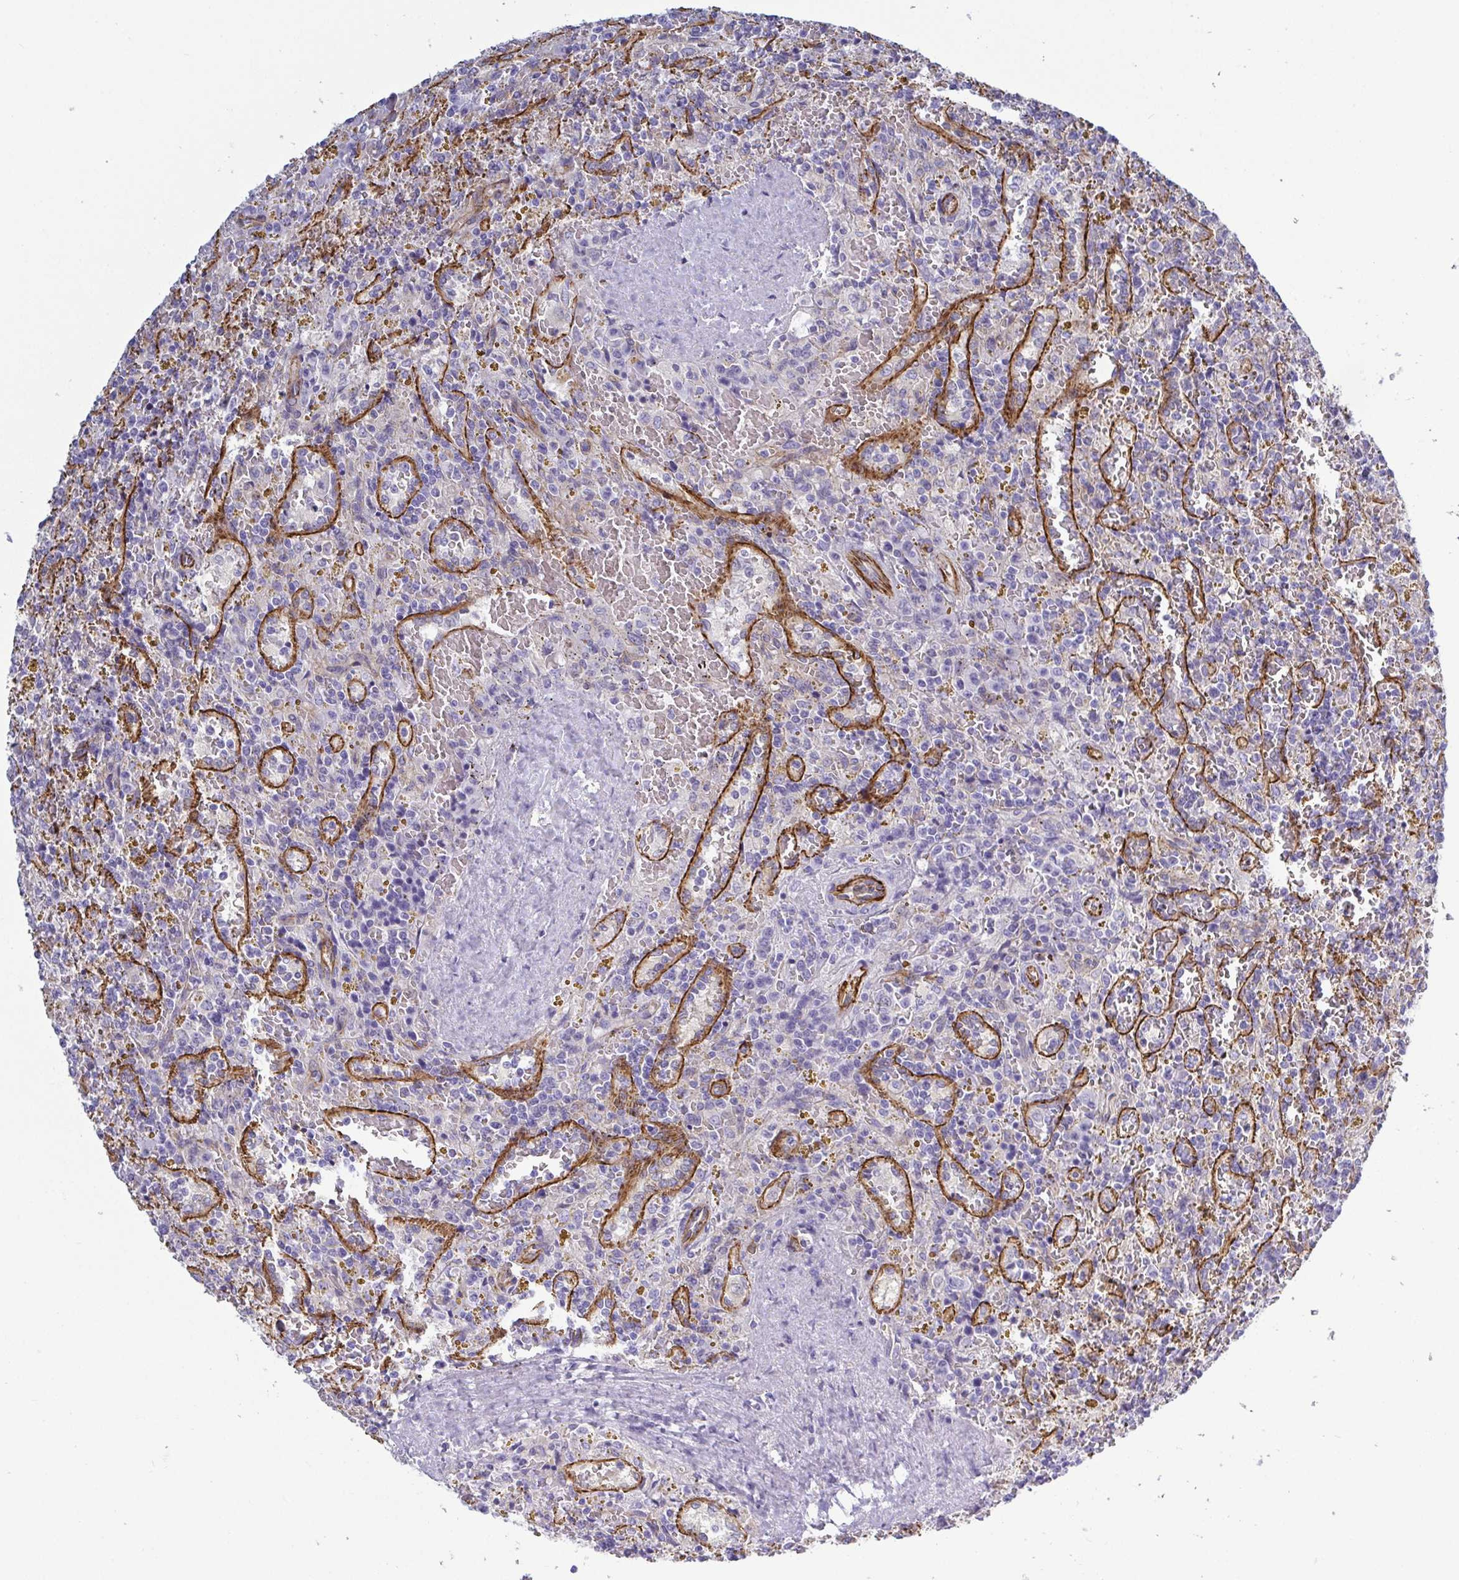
{"staining": {"intensity": "negative", "quantity": "none", "location": "none"}, "tissue": "lymphoma", "cell_type": "Tumor cells", "image_type": "cancer", "snomed": [{"axis": "morphology", "description": "Malignant lymphoma, non-Hodgkin's type, Low grade"}, {"axis": "topography", "description": "Spleen"}], "caption": "The photomicrograph demonstrates no significant staining in tumor cells of lymphoma.", "gene": "LIMA1", "patient": {"sex": "female", "age": 65}}